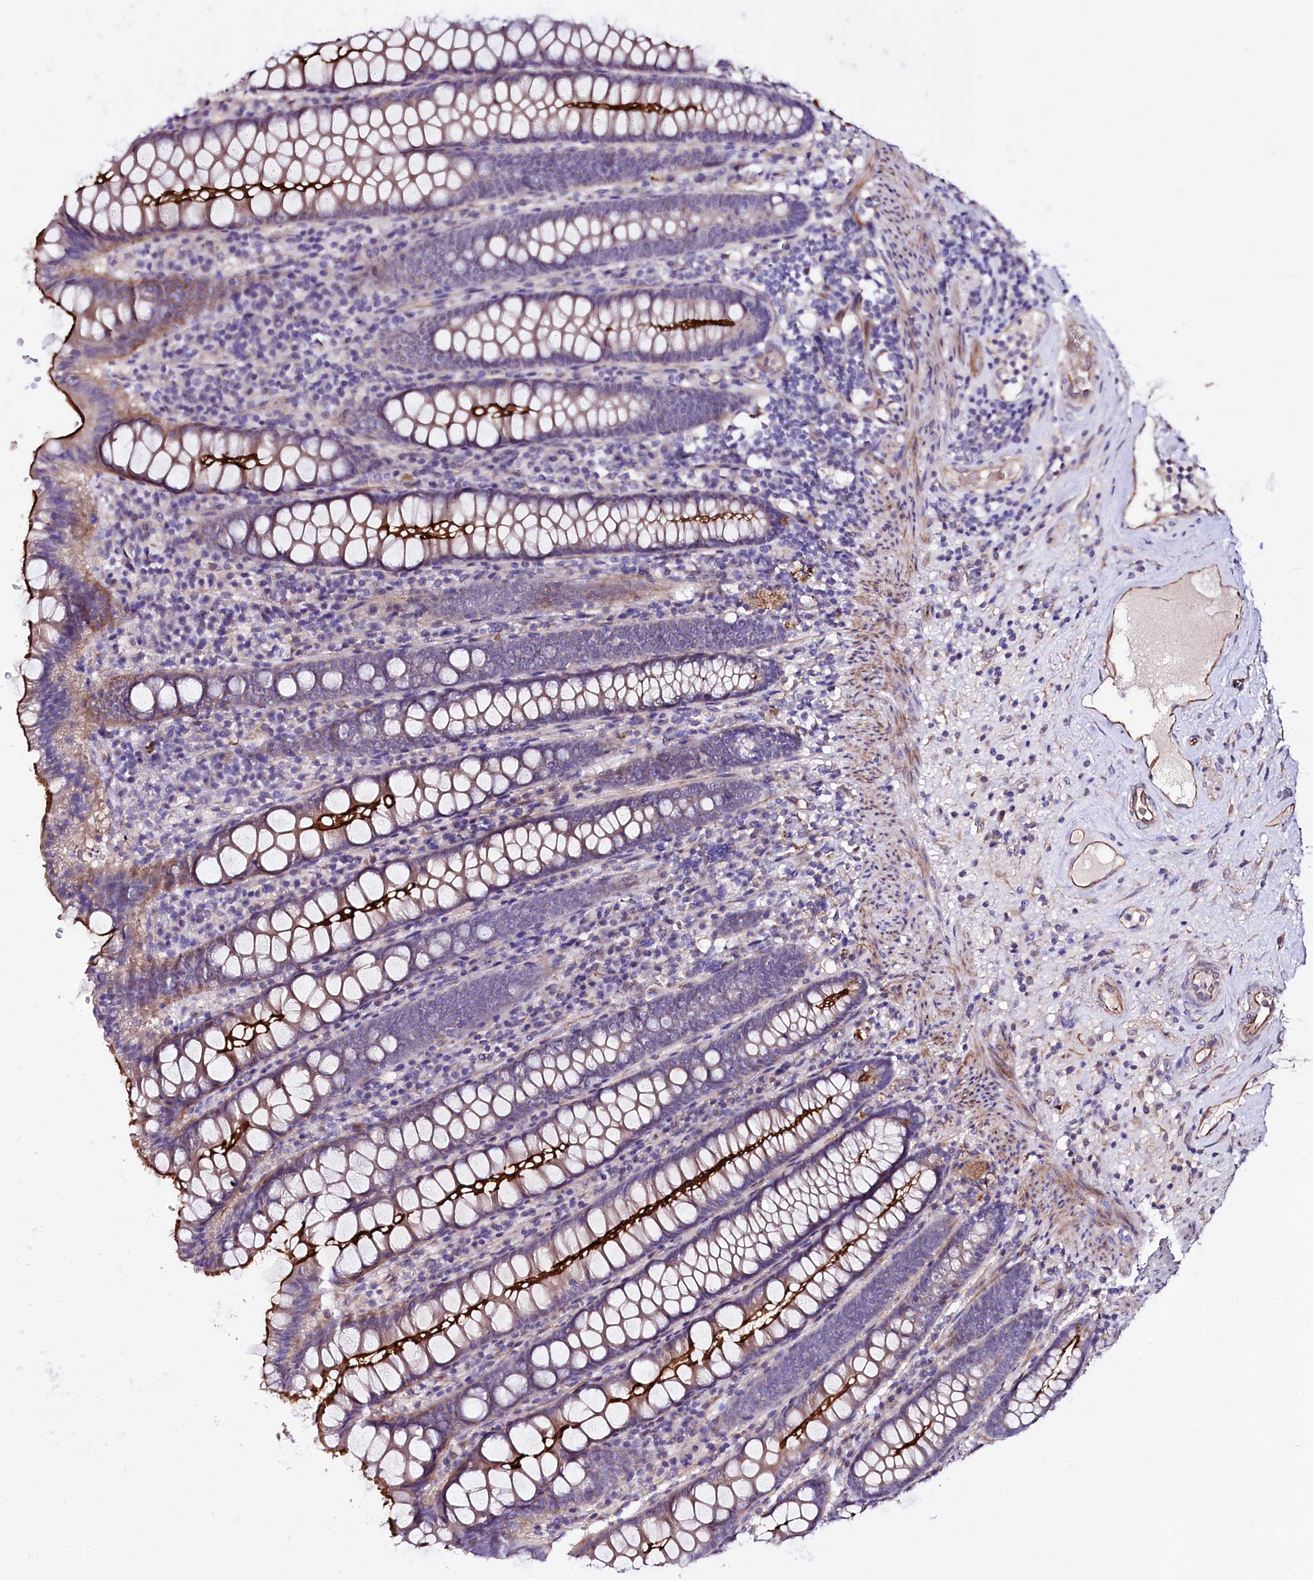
{"staining": {"intensity": "strong", "quantity": ">75%", "location": "cytoplasmic/membranous"}, "tissue": "colon", "cell_type": "Endothelial cells", "image_type": "normal", "snomed": [{"axis": "morphology", "description": "Normal tissue, NOS"}, {"axis": "topography", "description": "Colon"}], "caption": "The photomicrograph exhibits a brown stain indicating the presence of a protein in the cytoplasmic/membranous of endothelial cells in colon.", "gene": "SLC7A1", "patient": {"sex": "female", "age": 79}}